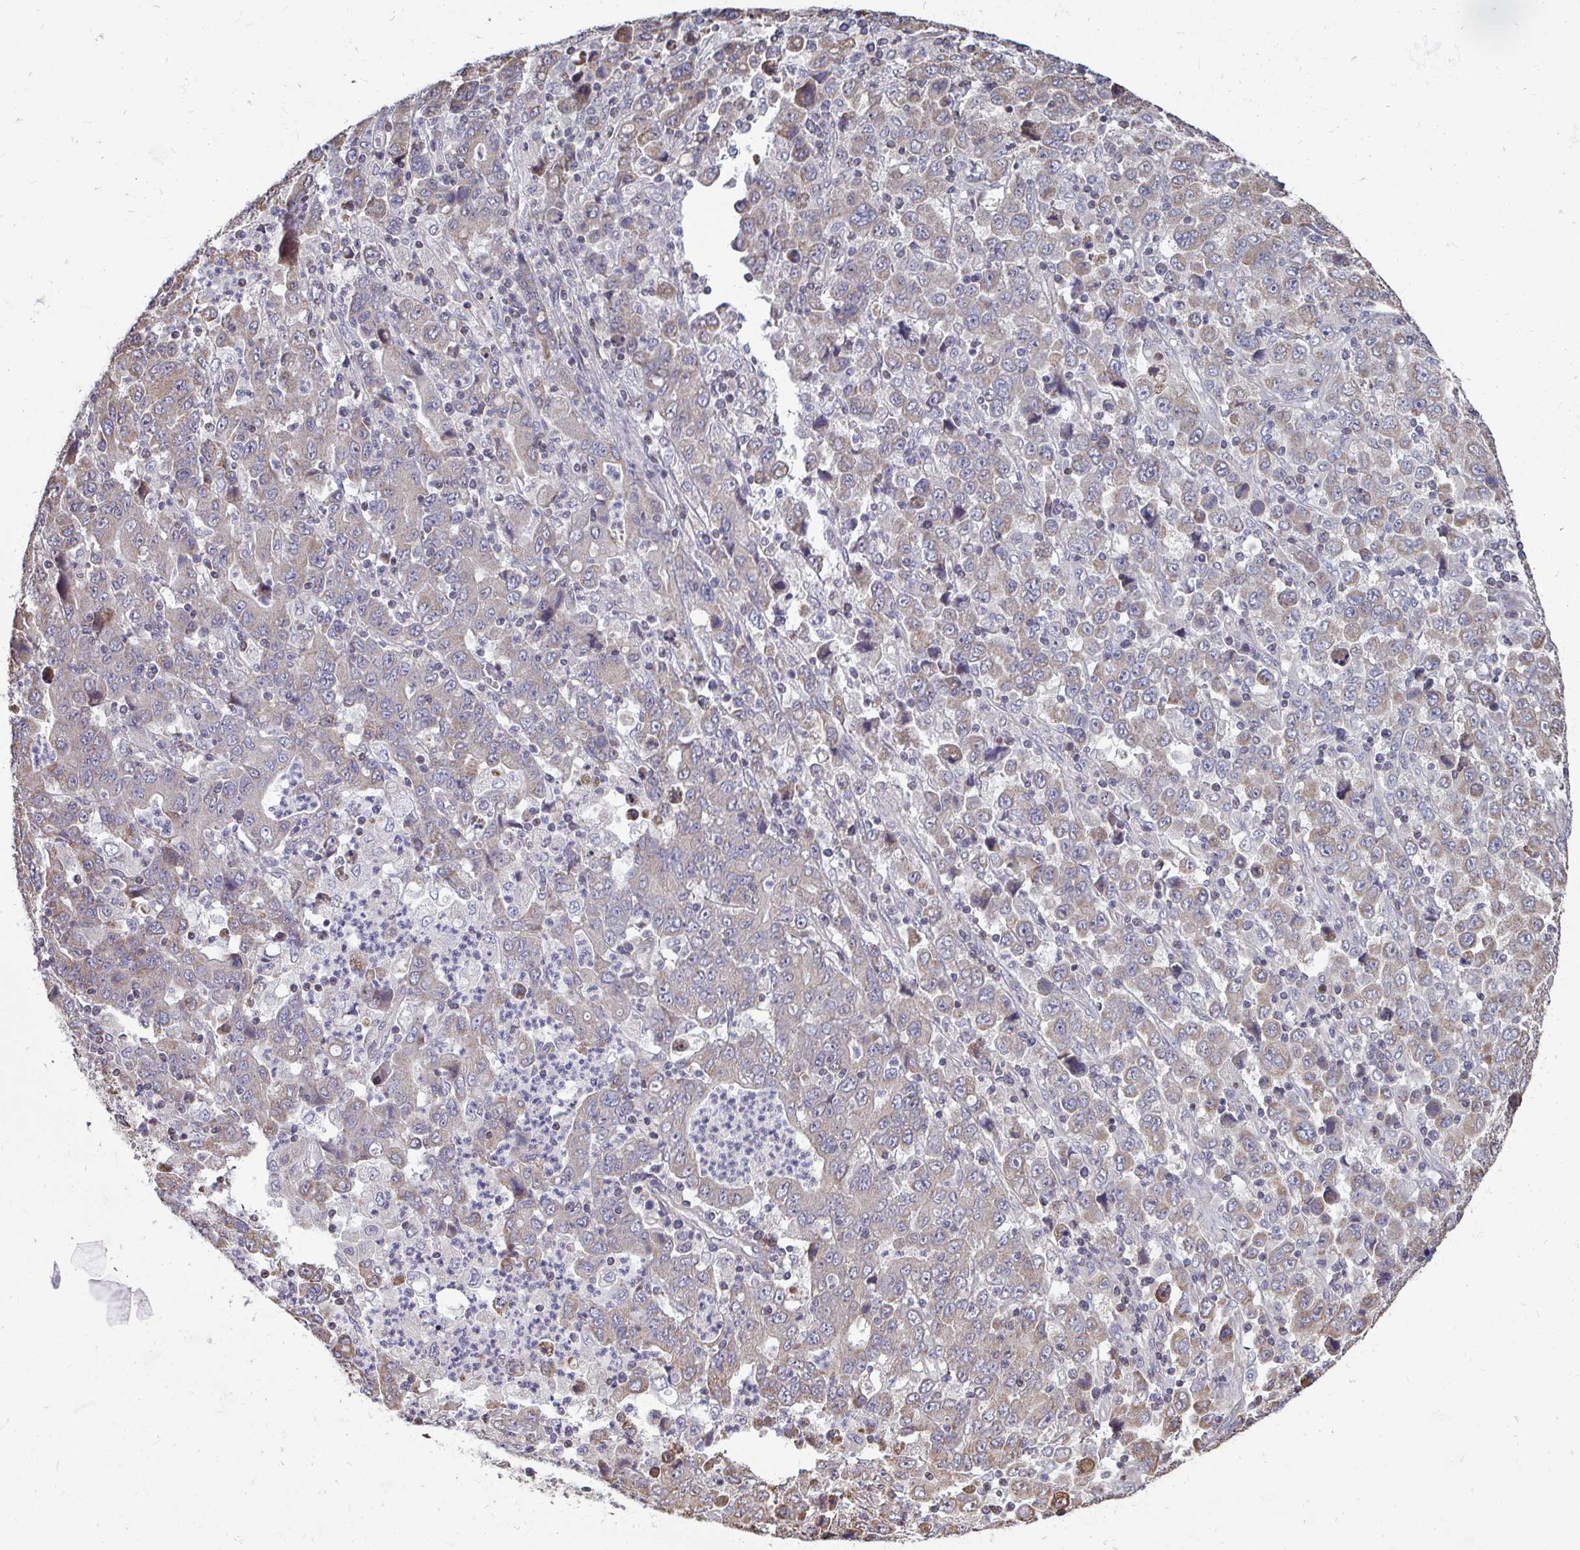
{"staining": {"intensity": "weak", "quantity": "25%-75%", "location": "cytoplasmic/membranous"}, "tissue": "stomach cancer", "cell_type": "Tumor cells", "image_type": "cancer", "snomed": [{"axis": "morphology", "description": "Adenocarcinoma, NOS"}, {"axis": "topography", "description": "Stomach, upper"}], "caption": "IHC image of stomach adenocarcinoma stained for a protein (brown), which reveals low levels of weak cytoplasmic/membranous expression in about 25%-75% of tumor cells.", "gene": "DNAJA2", "patient": {"sex": "male", "age": 69}}